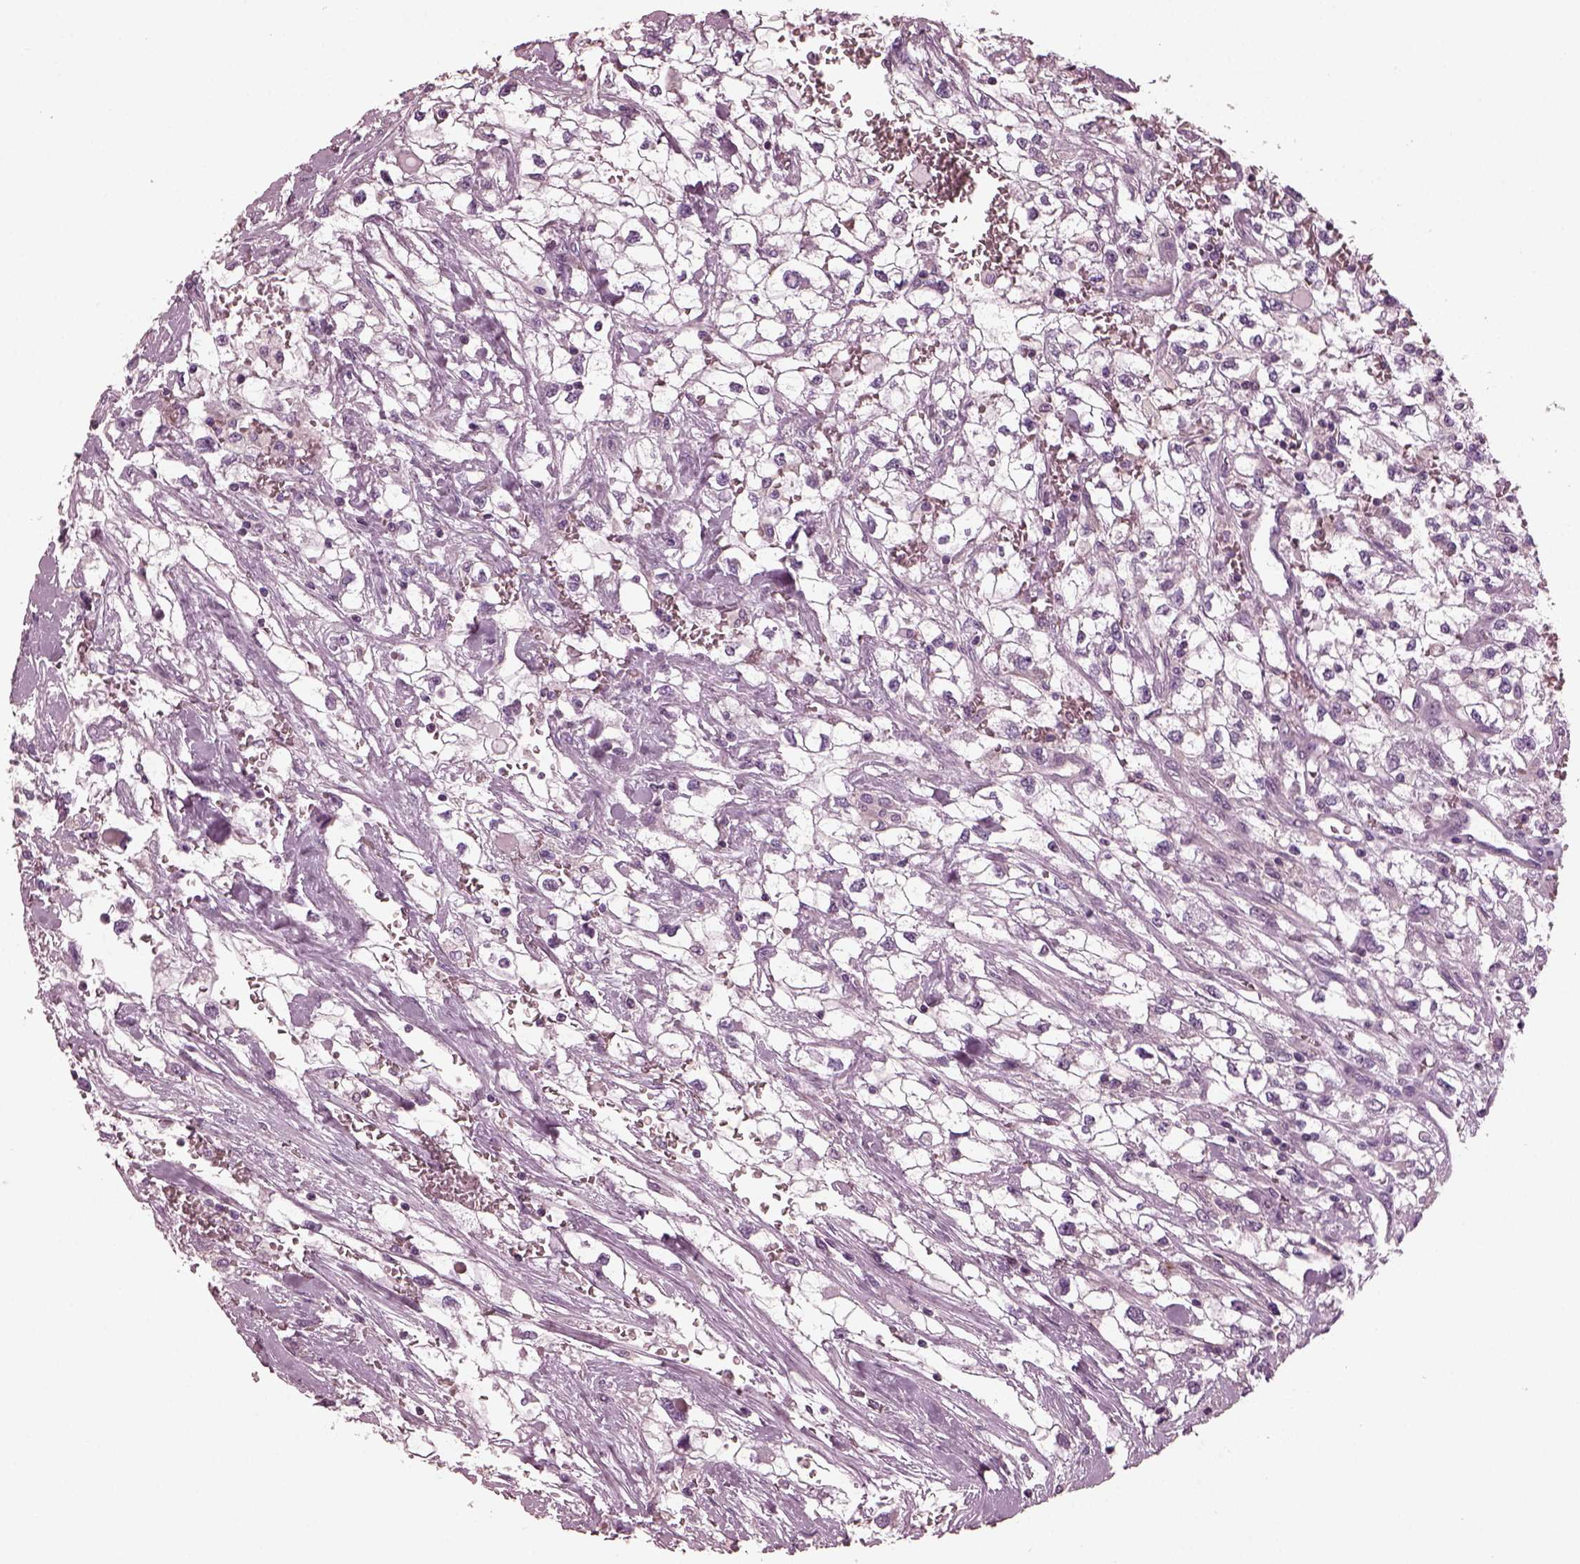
{"staining": {"intensity": "negative", "quantity": "none", "location": "none"}, "tissue": "renal cancer", "cell_type": "Tumor cells", "image_type": "cancer", "snomed": [{"axis": "morphology", "description": "Adenocarcinoma, NOS"}, {"axis": "topography", "description": "Kidney"}], "caption": "This image is of adenocarcinoma (renal) stained with immunohistochemistry (IHC) to label a protein in brown with the nuclei are counter-stained blue. There is no staining in tumor cells.", "gene": "GDF11", "patient": {"sex": "male", "age": 59}}